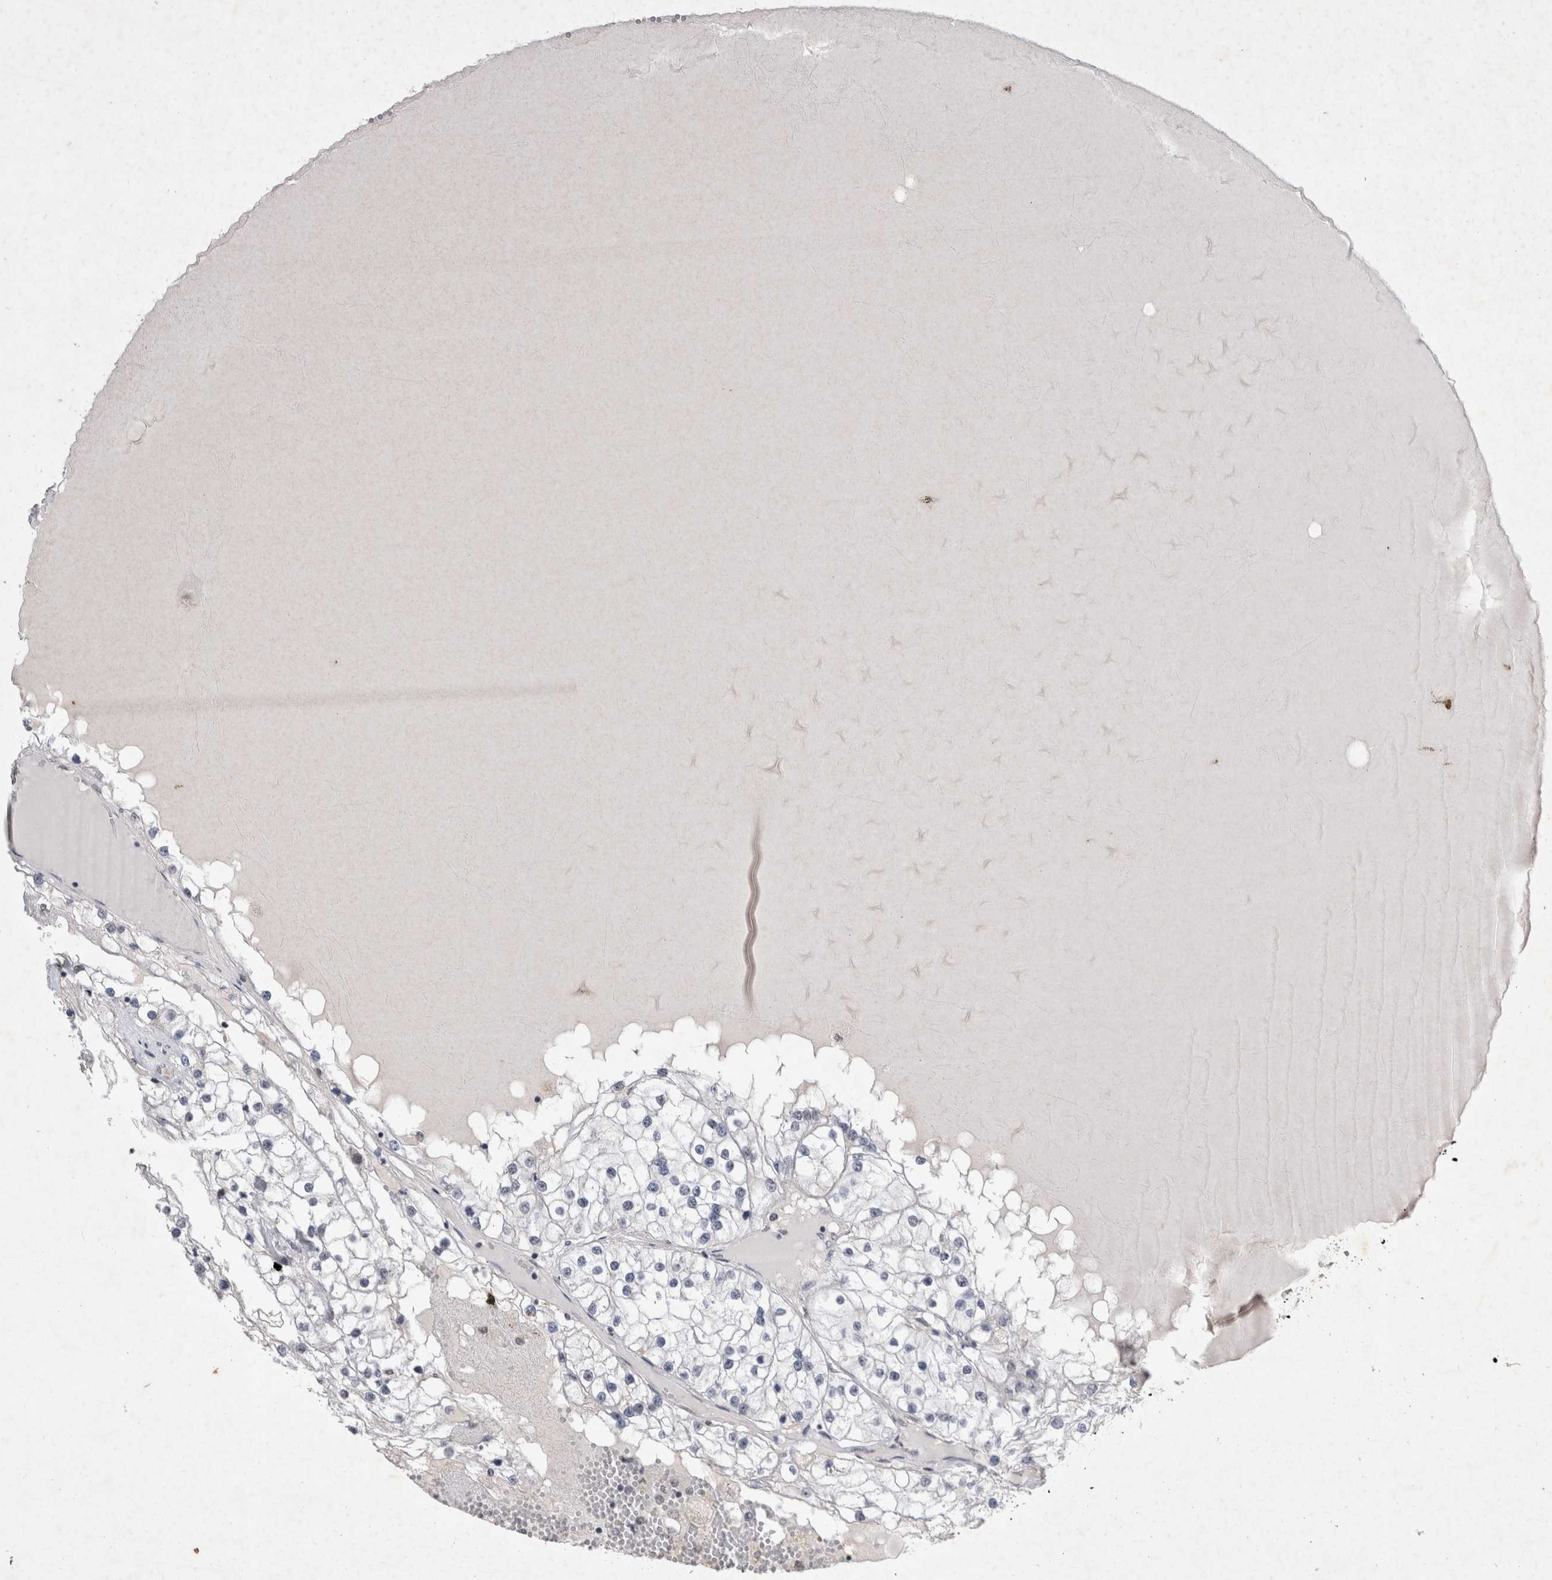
{"staining": {"intensity": "negative", "quantity": "none", "location": "none"}, "tissue": "renal cancer", "cell_type": "Tumor cells", "image_type": "cancer", "snomed": [{"axis": "morphology", "description": "Adenocarcinoma, NOS"}, {"axis": "topography", "description": "Kidney"}], "caption": "Immunohistochemistry (IHC) photomicrograph of human renal adenocarcinoma stained for a protein (brown), which demonstrates no staining in tumor cells.", "gene": "RBM6", "patient": {"sex": "male", "age": 68}}